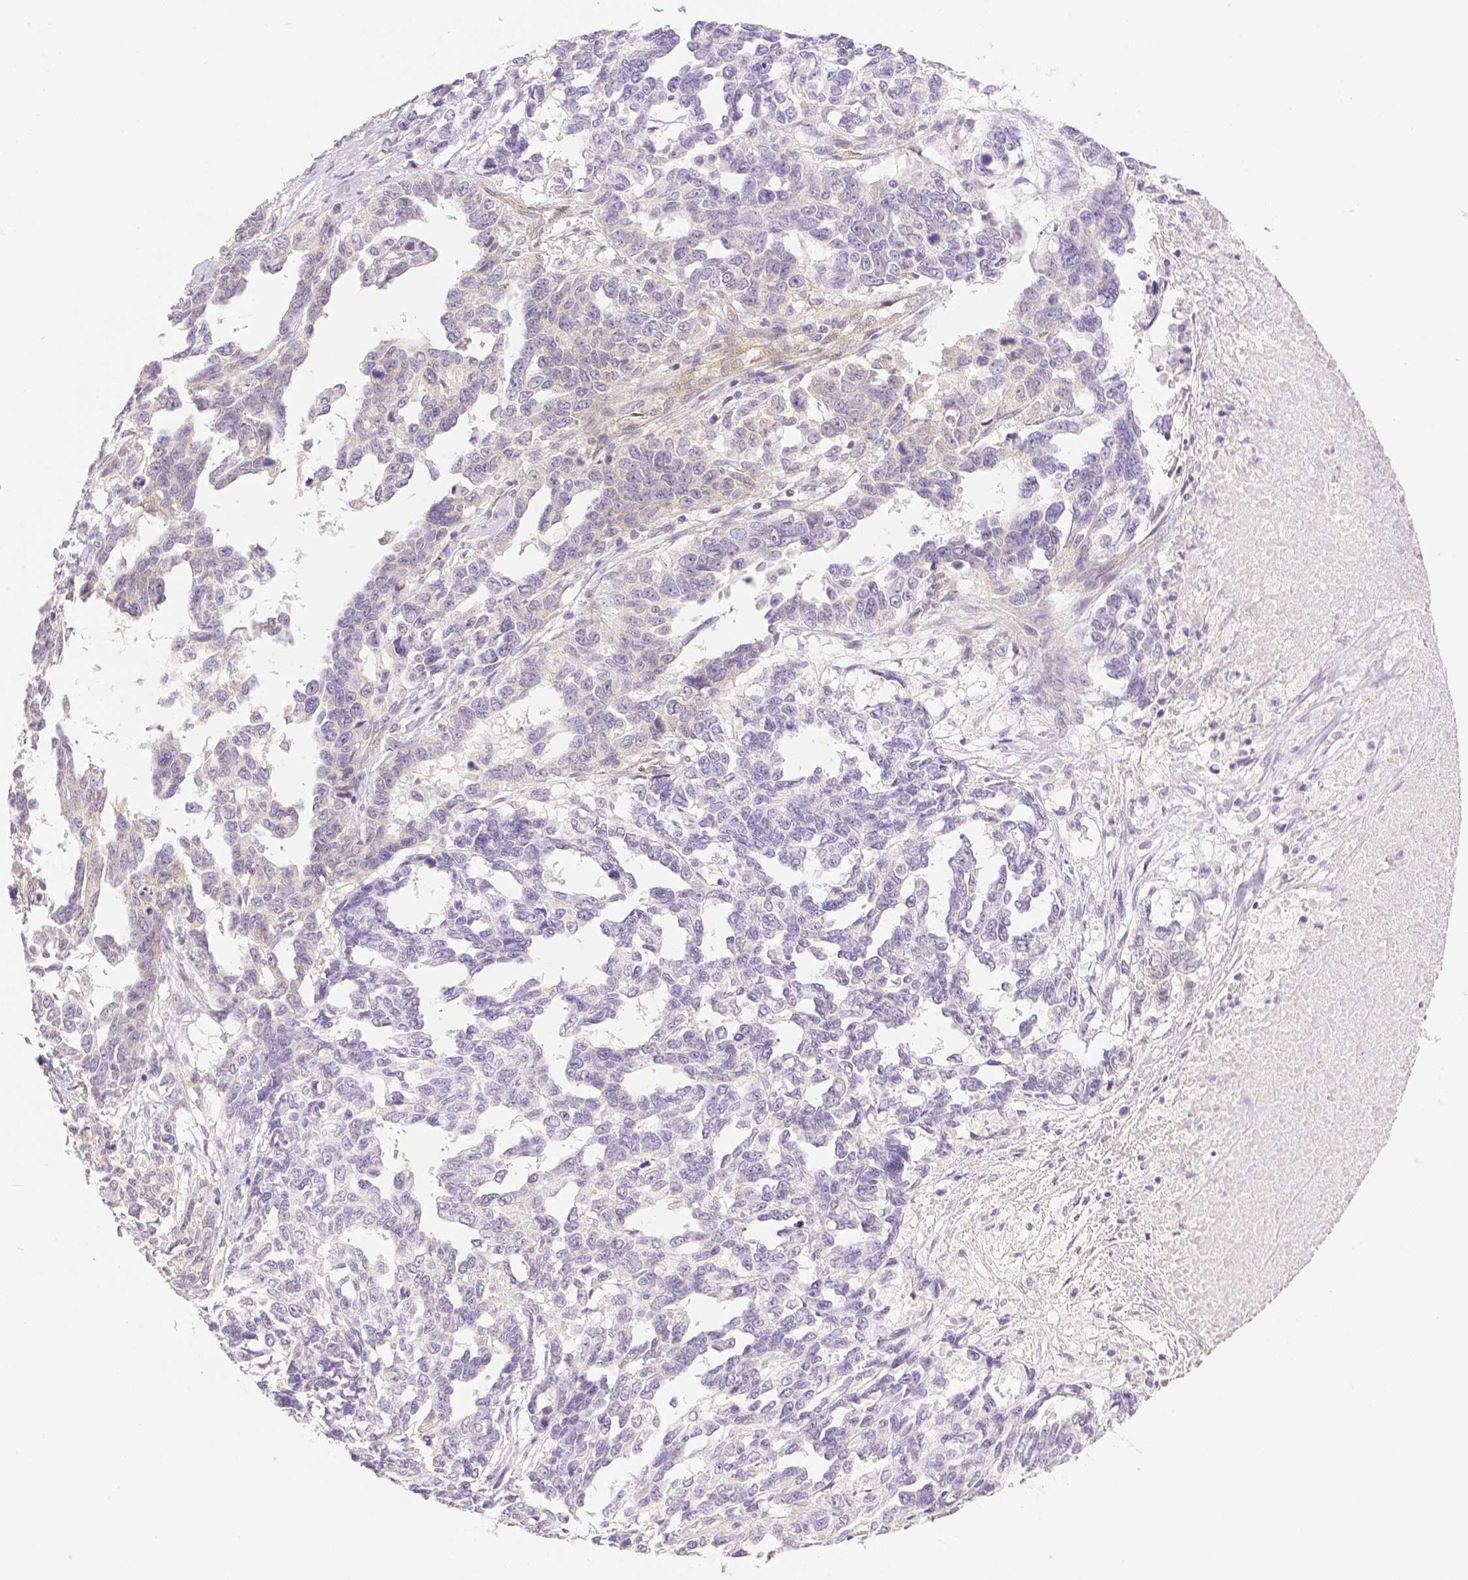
{"staining": {"intensity": "negative", "quantity": "none", "location": "none"}, "tissue": "ovarian cancer", "cell_type": "Tumor cells", "image_type": "cancer", "snomed": [{"axis": "morphology", "description": "Cystadenocarcinoma, serous, NOS"}, {"axis": "topography", "description": "Ovary"}], "caption": "Protein analysis of ovarian cancer (serous cystadenocarcinoma) demonstrates no significant expression in tumor cells. The staining was performed using DAB to visualize the protein expression in brown, while the nuclei were stained in blue with hematoxylin (Magnification: 20x).", "gene": "THY1", "patient": {"sex": "female", "age": 69}}